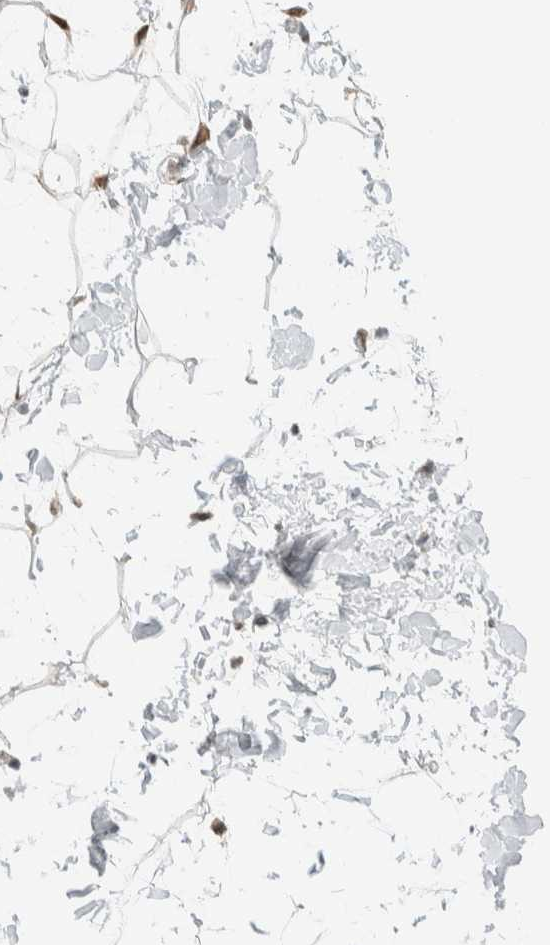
{"staining": {"intensity": "moderate", "quantity": "25%-75%", "location": "cytoplasmic/membranous,nuclear"}, "tissue": "adipose tissue", "cell_type": "Adipocytes", "image_type": "normal", "snomed": [{"axis": "morphology", "description": "Normal tissue, NOS"}, {"axis": "topography", "description": "Soft tissue"}], "caption": "Immunohistochemical staining of unremarkable adipose tissue displays medium levels of moderate cytoplasmic/membranous,nuclear staining in about 25%-75% of adipocytes. (DAB (3,3'-diaminobenzidine) IHC, brown staining for protein, blue staining for nuclei).", "gene": "TFE3", "patient": {"sex": "male", "age": 72}}